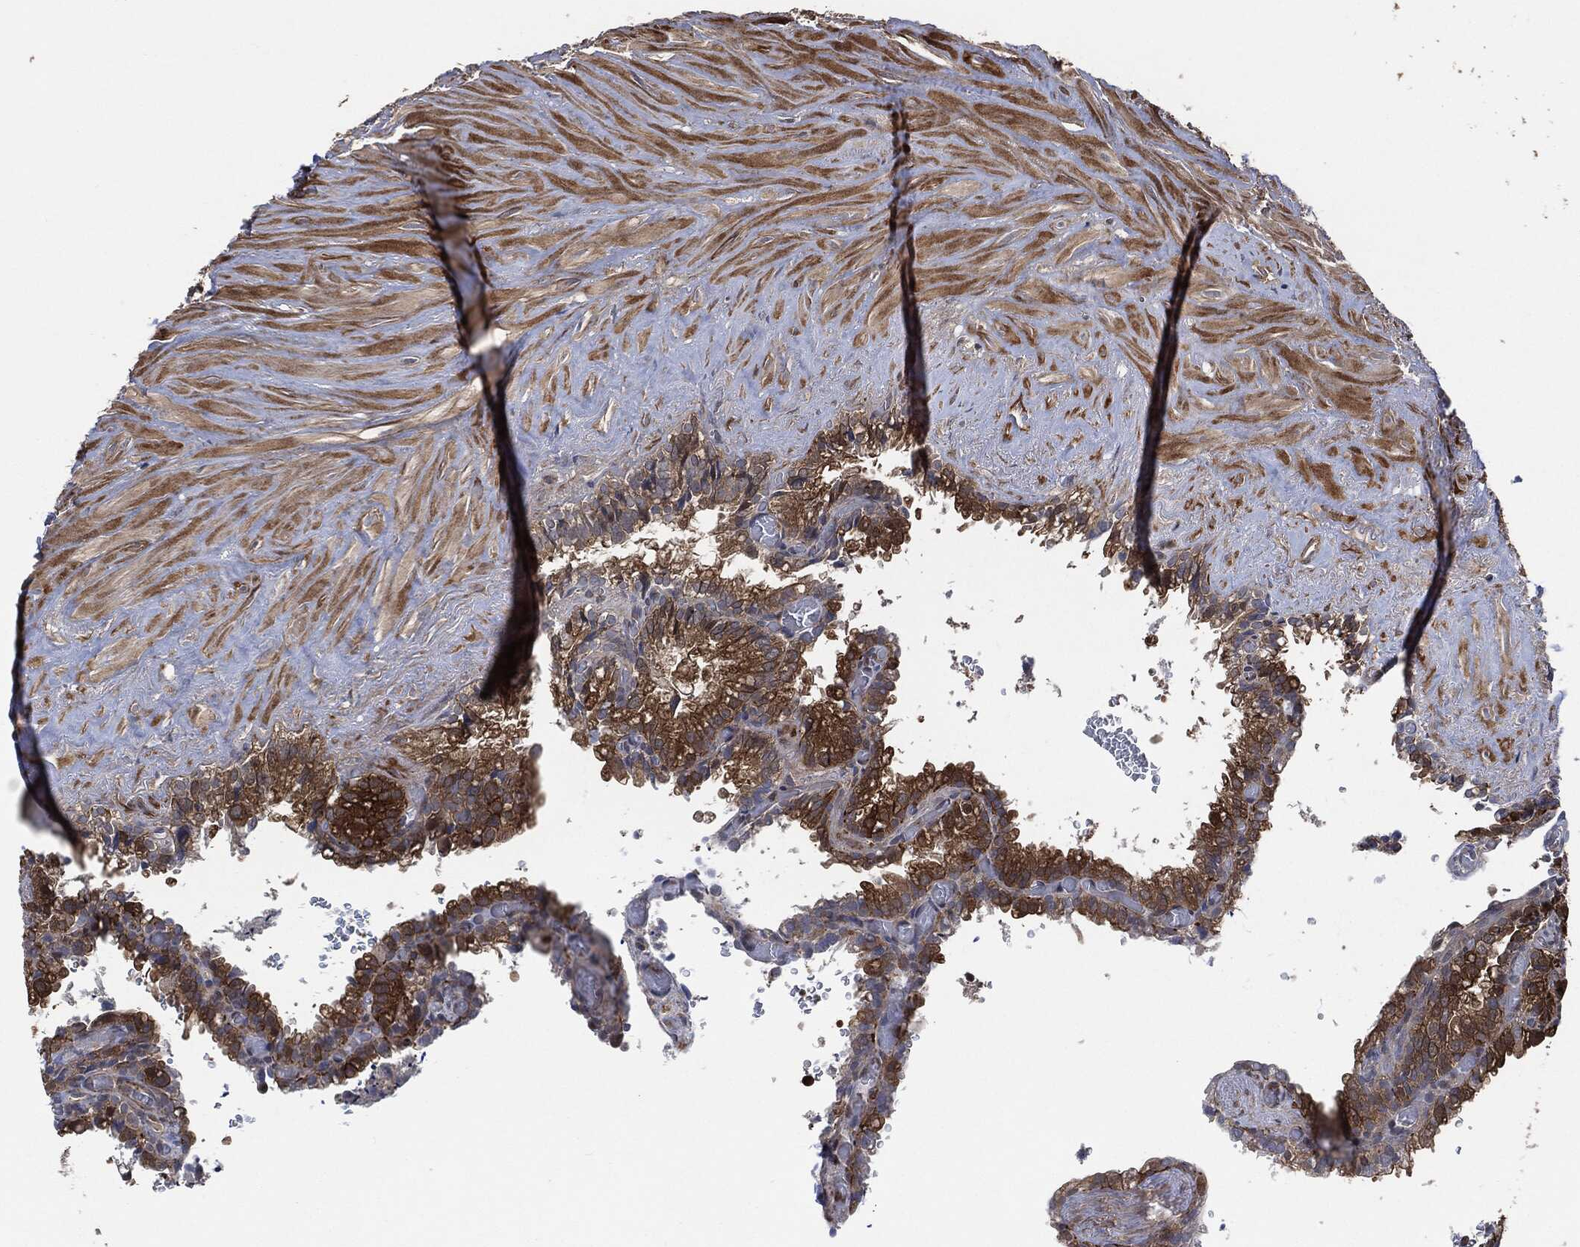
{"staining": {"intensity": "strong", "quantity": "25%-75%", "location": "cytoplasmic/membranous"}, "tissue": "seminal vesicle", "cell_type": "Glandular cells", "image_type": "normal", "snomed": [{"axis": "morphology", "description": "Normal tissue, NOS"}, {"axis": "topography", "description": "Seminal veicle"}], "caption": "Unremarkable seminal vesicle reveals strong cytoplasmic/membranous positivity in about 25%-75% of glandular cells.", "gene": "TPT1", "patient": {"sex": "male", "age": 67}}